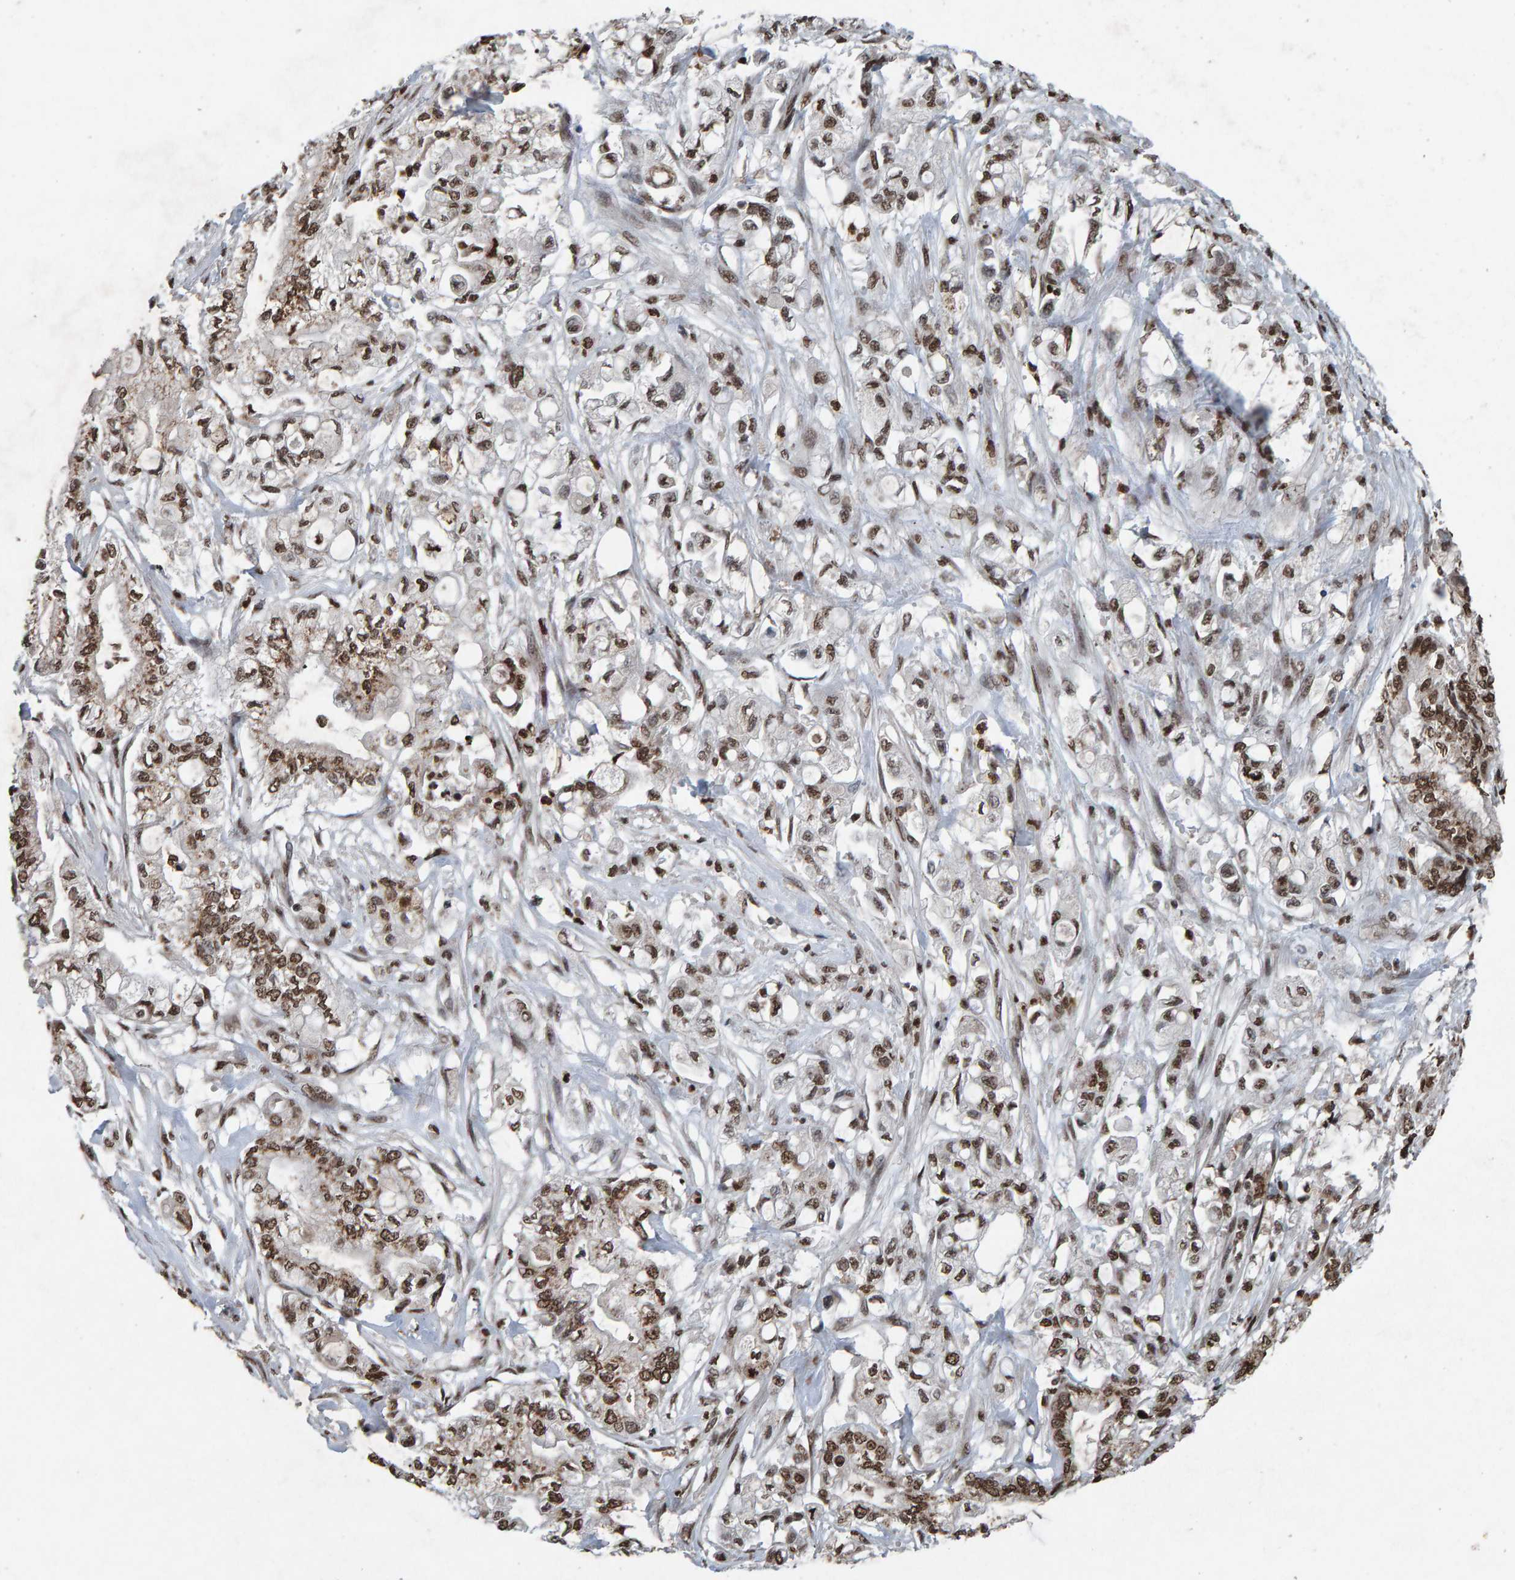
{"staining": {"intensity": "moderate", "quantity": ">75%", "location": "nuclear"}, "tissue": "pancreatic cancer", "cell_type": "Tumor cells", "image_type": "cancer", "snomed": [{"axis": "morphology", "description": "Adenocarcinoma, NOS"}, {"axis": "topography", "description": "Pancreas"}], "caption": "Approximately >75% of tumor cells in adenocarcinoma (pancreatic) demonstrate moderate nuclear protein positivity as visualized by brown immunohistochemical staining.", "gene": "H2AZ1", "patient": {"sex": "male", "age": 79}}